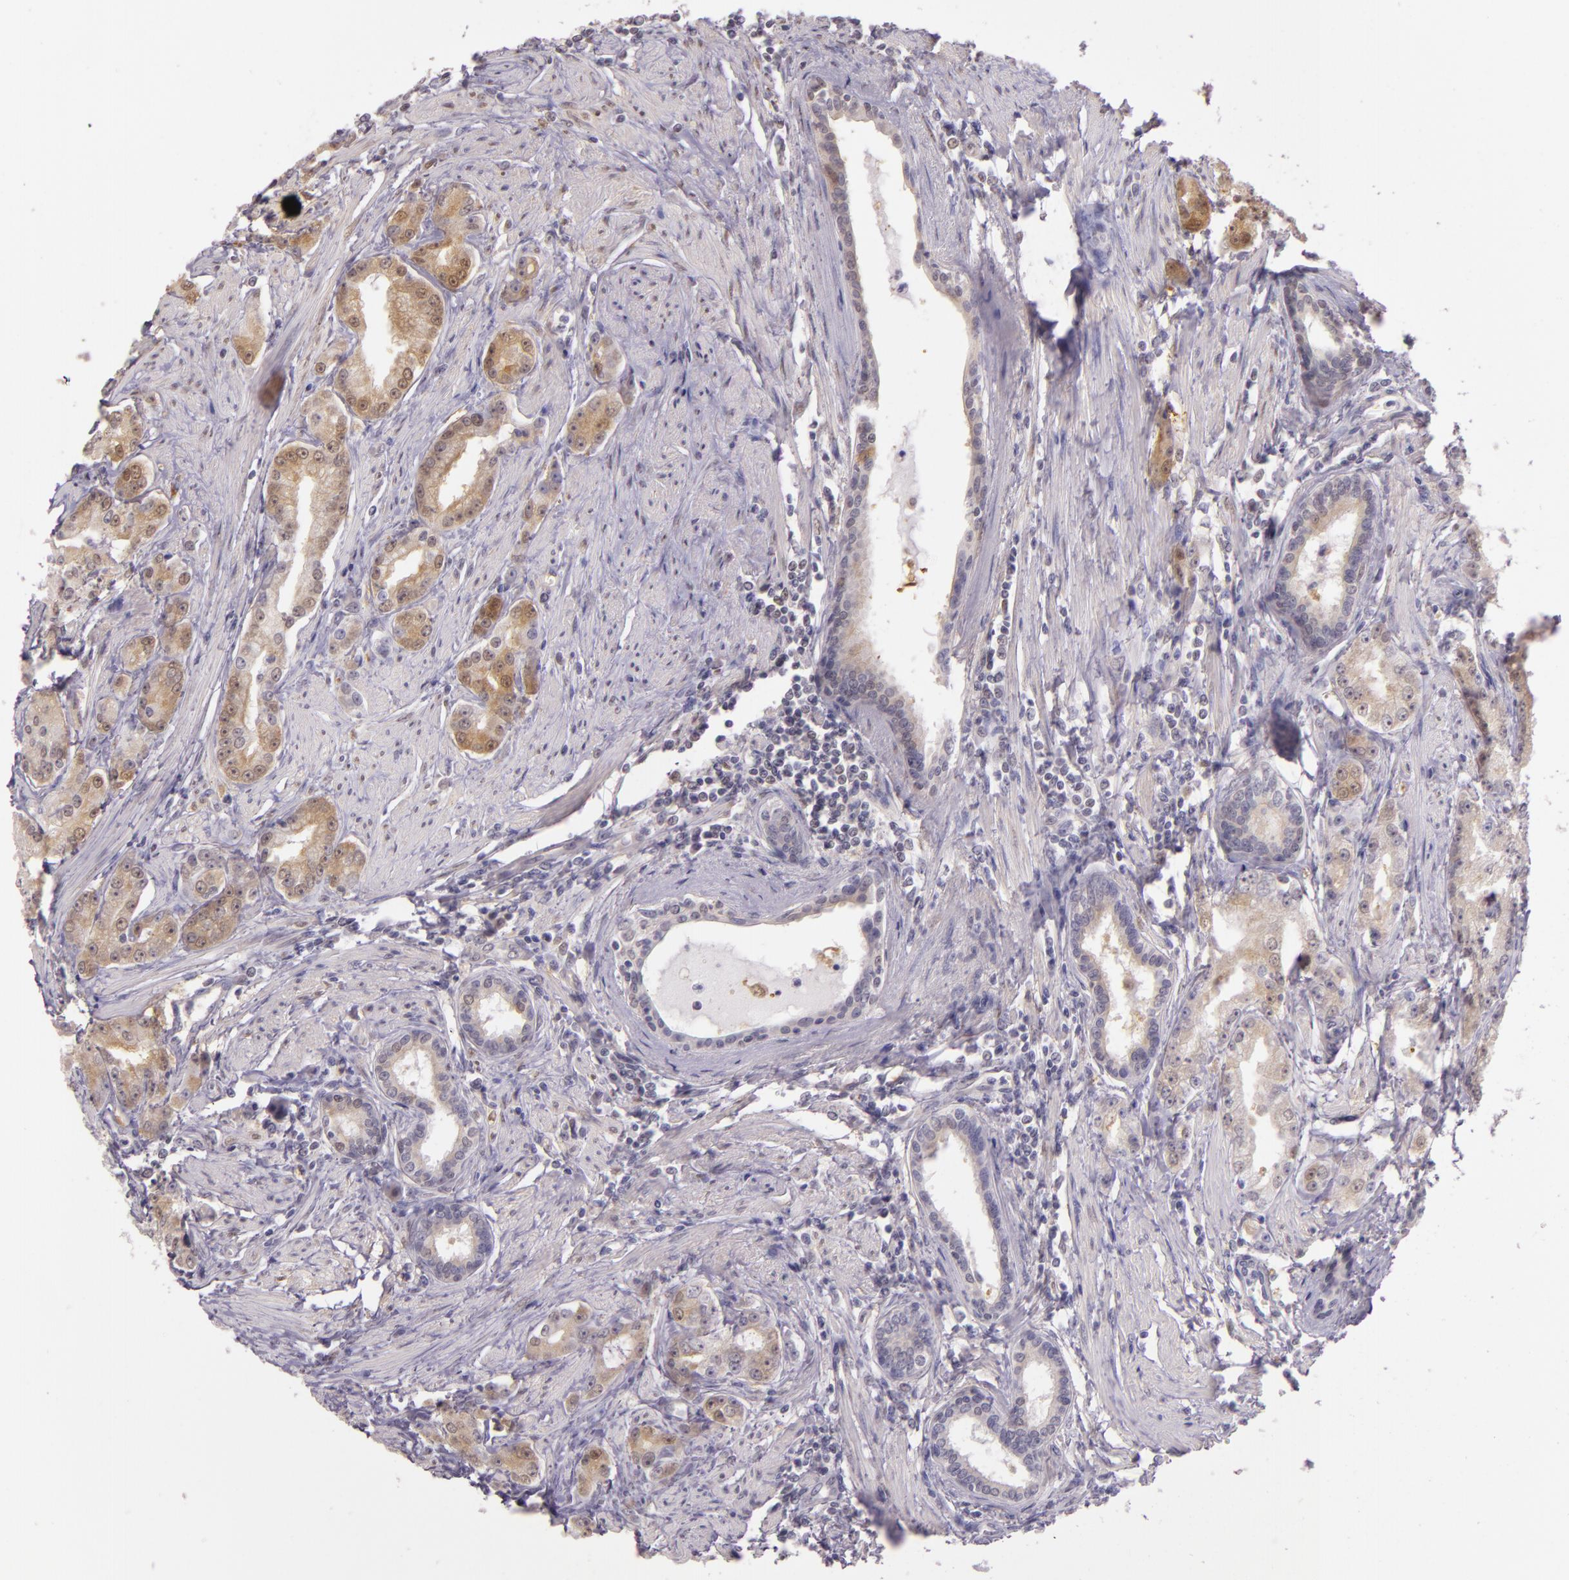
{"staining": {"intensity": "moderate", "quantity": "25%-75%", "location": "cytoplasmic/membranous,nuclear"}, "tissue": "prostate cancer", "cell_type": "Tumor cells", "image_type": "cancer", "snomed": [{"axis": "morphology", "description": "Adenocarcinoma, Medium grade"}, {"axis": "topography", "description": "Prostate"}], "caption": "Prostate adenocarcinoma (medium-grade) was stained to show a protein in brown. There is medium levels of moderate cytoplasmic/membranous and nuclear expression in about 25%-75% of tumor cells. (IHC, brightfield microscopy, high magnification).", "gene": "HSPA8", "patient": {"sex": "male", "age": 72}}